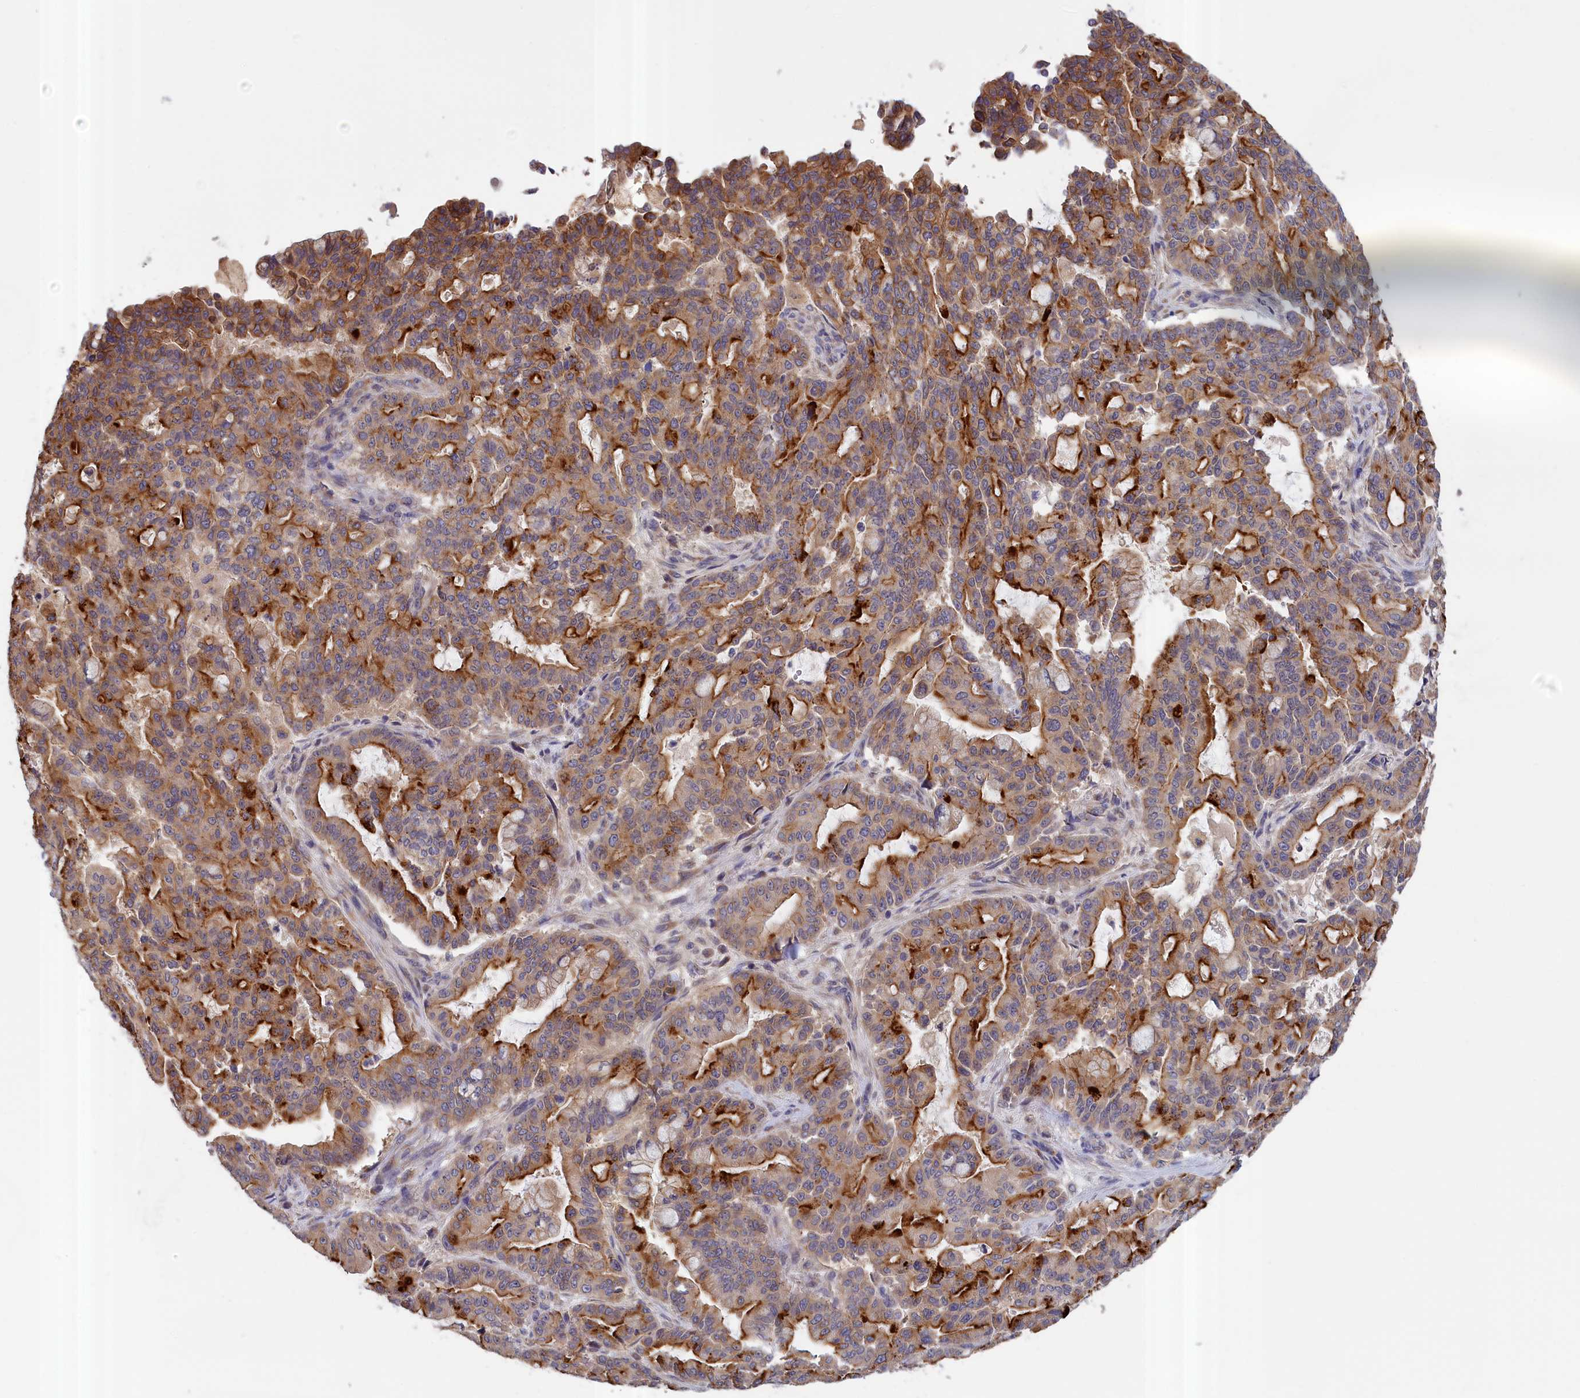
{"staining": {"intensity": "strong", "quantity": "25%-75%", "location": "cytoplasmic/membranous"}, "tissue": "pancreatic cancer", "cell_type": "Tumor cells", "image_type": "cancer", "snomed": [{"axis": "morphology", "description": "Adenocarcinoma, NOS"}, {"axis": "topography", "description": "Pancreas"}], "caption": "This micrograph displays immunohistochemistry staining of human pancreatic cancer (adenocarcinoma), with high strong cytoplasmic/membranous expression in approximately 25%-75% of tumor cells.", "gene": "COL19A1", "patient": {"sex": "male", "age": 63}}